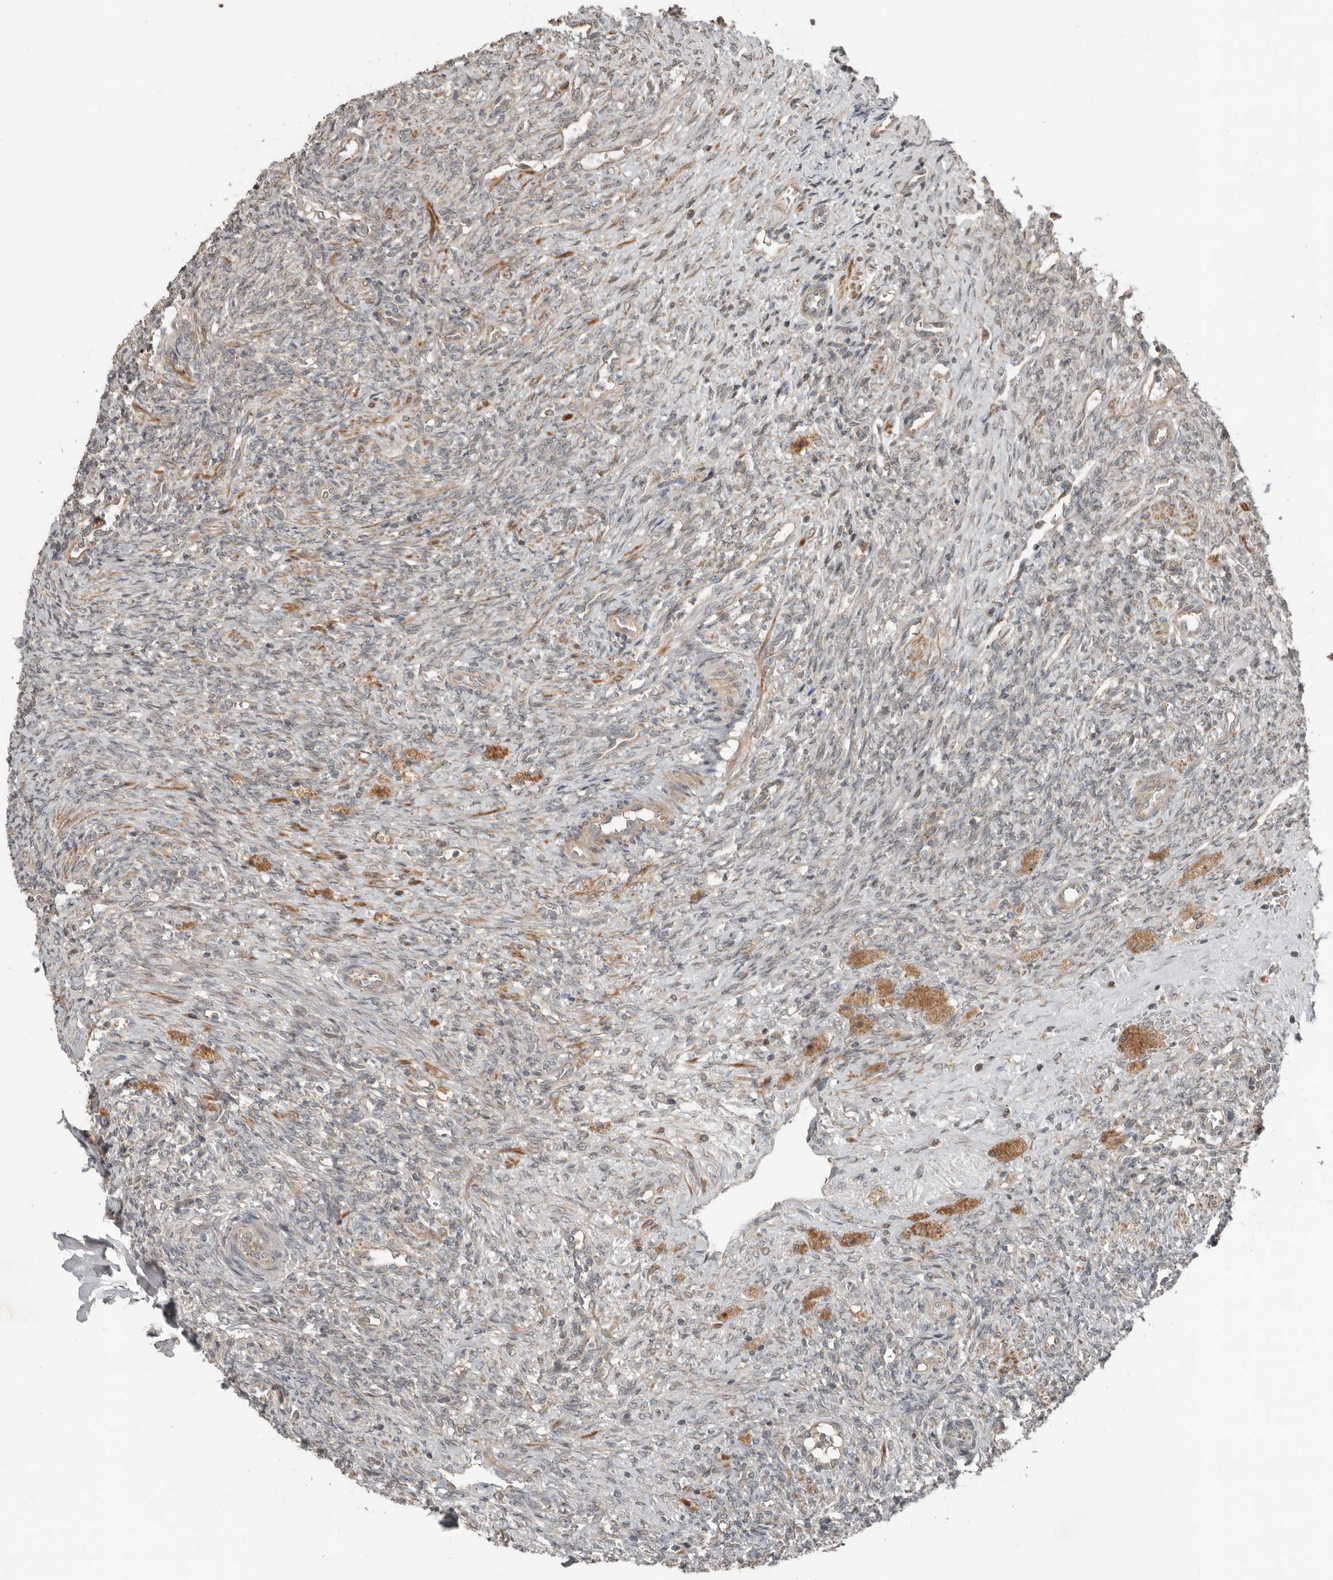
{"staining": {"intensity": "negative", "quantity": "none", "location": "none"}, "tissue": "ovary", "cell_type": "Ovarian stroma cells", "image_type": "normal", "snomed": [{"axis": "morphology", "description": "Normal tissue, NOS"}, {"axis": "topography", "description": "Ovary"}], "caption": "Immunohistochemistry (IHC) micrograph of normal ovary: ovary stained with DAB shows no significant protein expression in ovarian stroma cells. Brightfield microscopy of IHC stained with DAB (brown) and hematoxylin (blue), captured at high magnification.", "gene": "SLC6A7", "patient": {"sex": "female", "age": 41}}